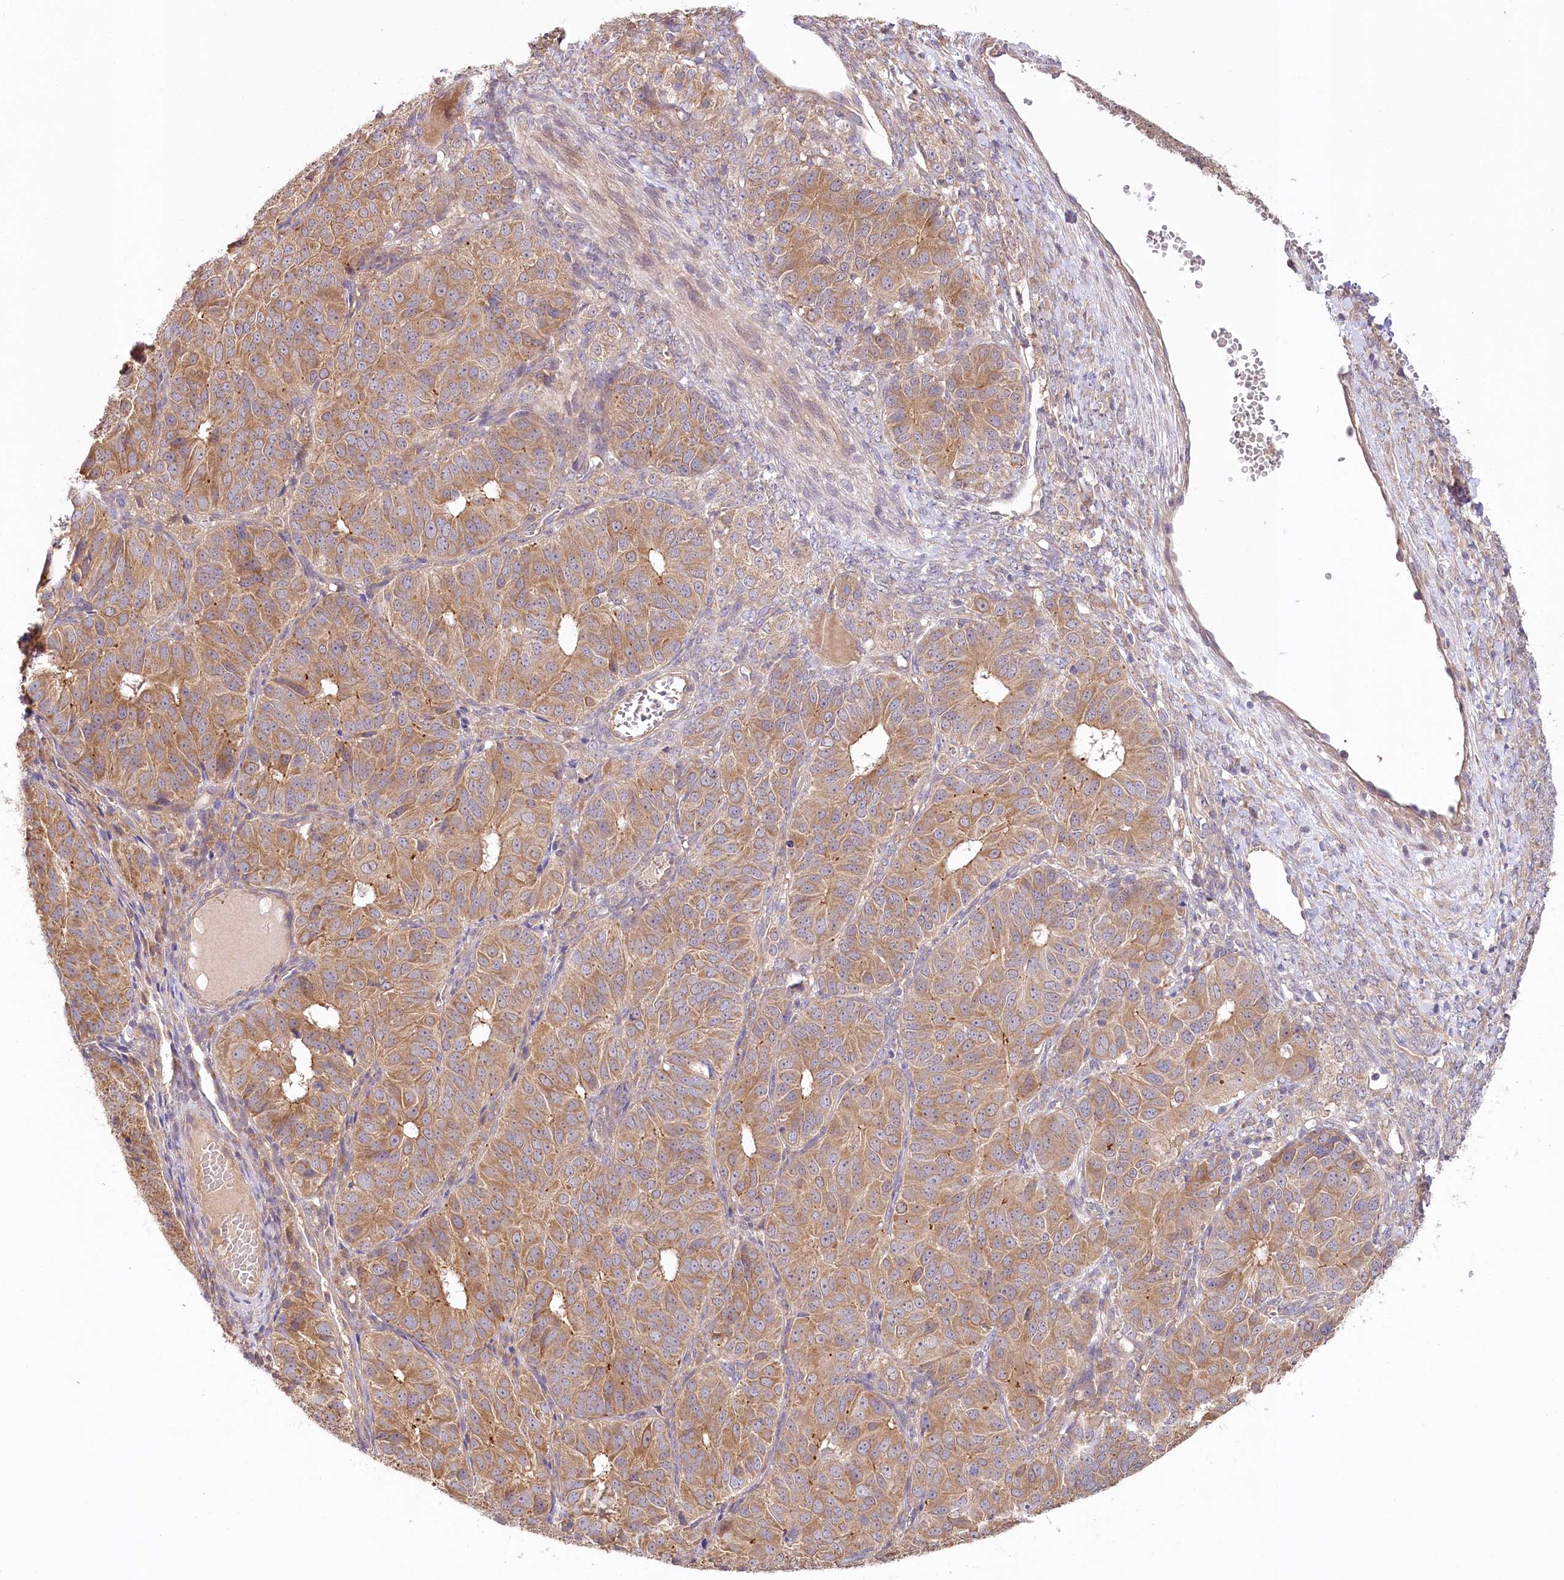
{"staining": {"intensity": "moderate", "quantity": ">75%", "location": "cytoplasmic/membranous"}, "tissue": "ovarian cancer", "cell_type": "Tumor cells", "image_type": "cancer", "snomed": [{"axis": "morphology", "description": "Carcinoma, endometroid"}, {"axis": "topography", "description": "Ovary"}], "caption": "A high-resolution micrograph shows immunohistochemistry staining of ovarian endometroid carcinoma, which reveals moderate cytoplasmic/membranous staining in approximately >75% of tumor cells.", "gene": "PYROXD1", "patient": {"sex": "female", "age": 51}}